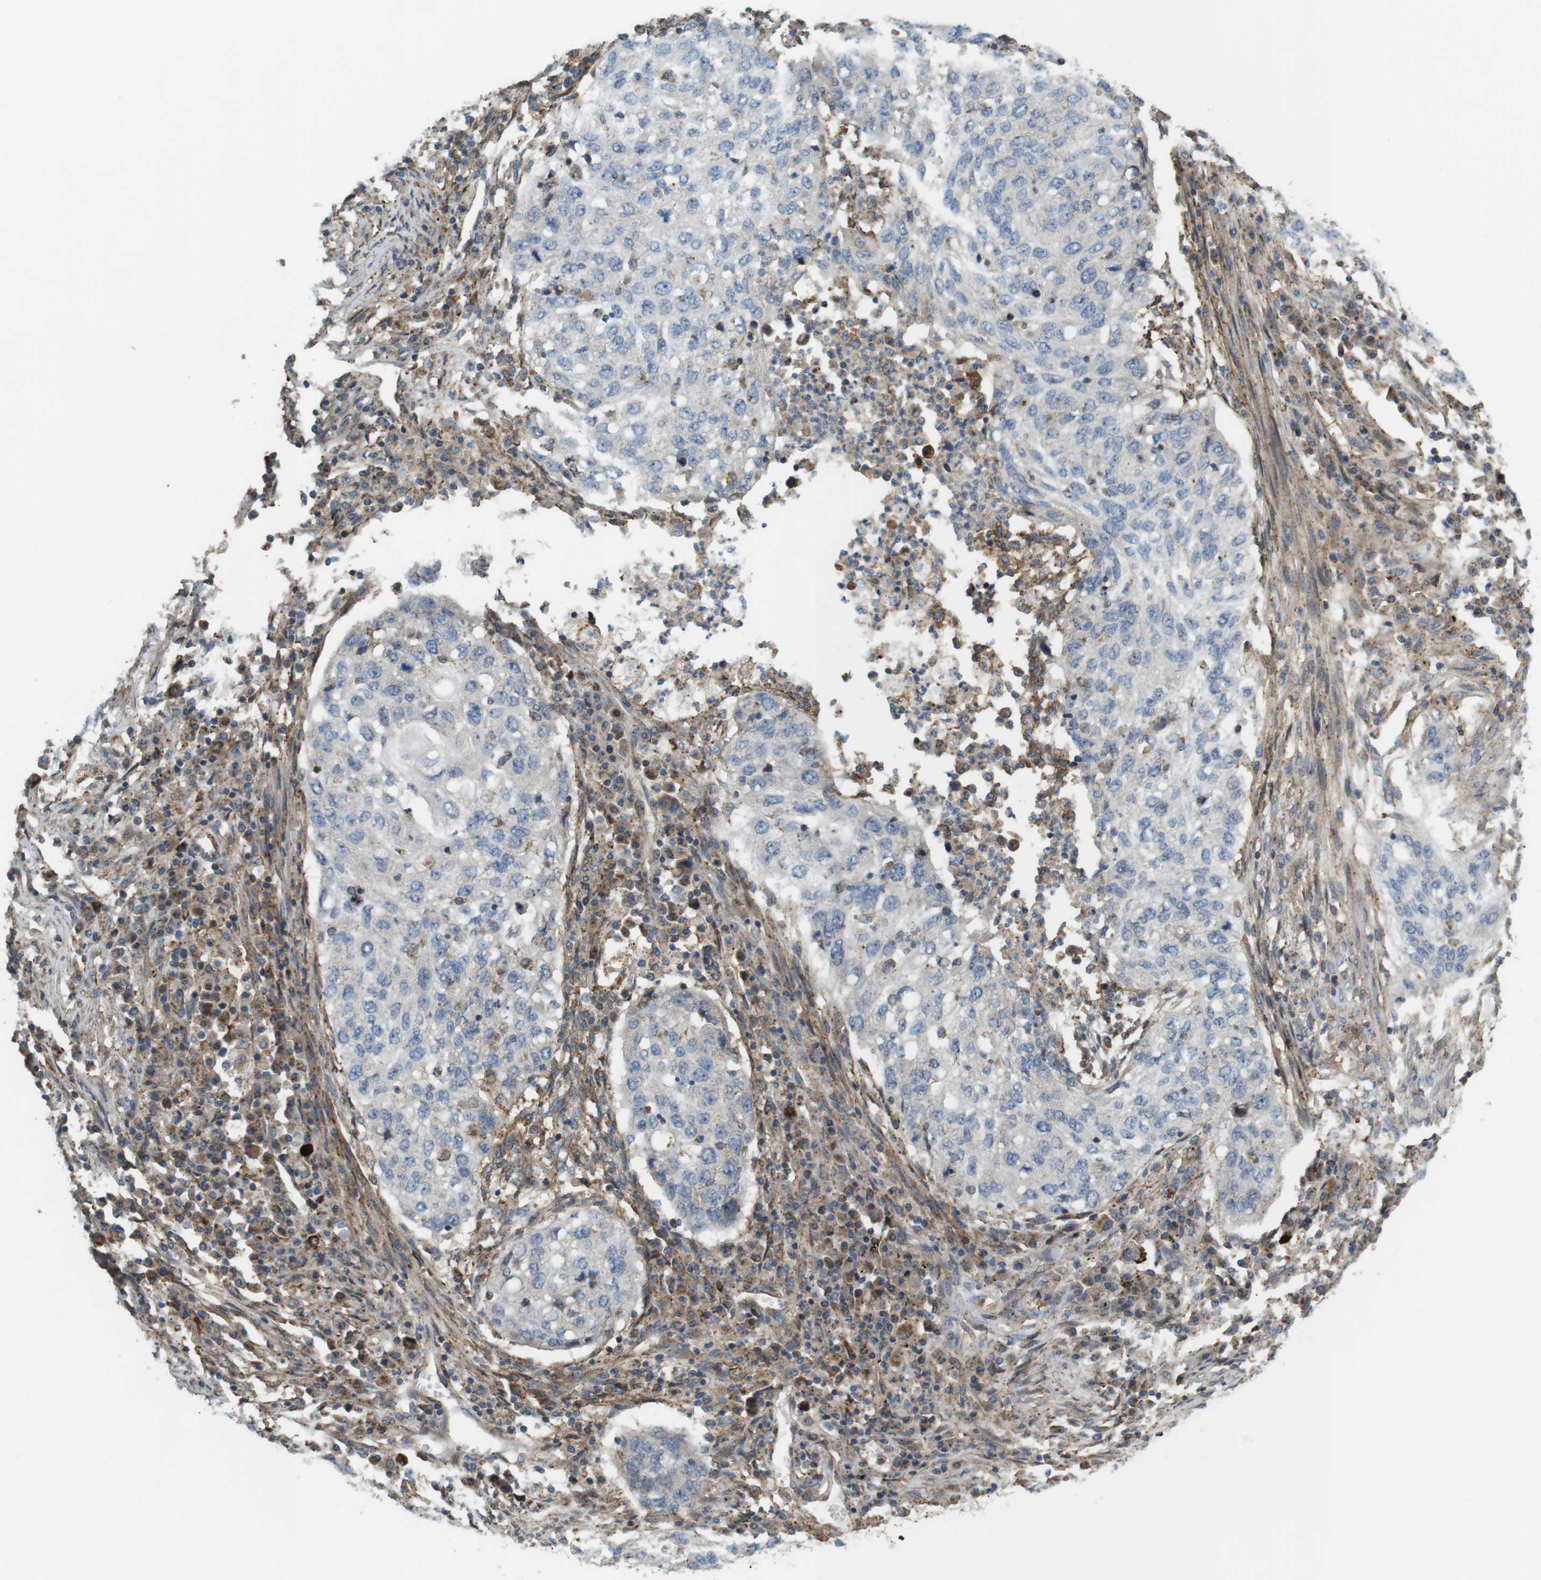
{"staining": {"intensity": "negative", "quantity": "none", "location": "none"}, "tissue": "lung cancer", "cell_type": "Tumor cells", "image_type": "cancer", "snomed": [{"axis": "morphology", "description": "Squamous cell carcinoma, NOS"}, {"axis": "topography", "description": "Lung"}], "caption": "Photomicrograph shows no significant protein staining in tumor cells of squamous cell carcinoma (lung).", "gene": "DDAH2", "patient": {"sex": "female", "age": 63}}